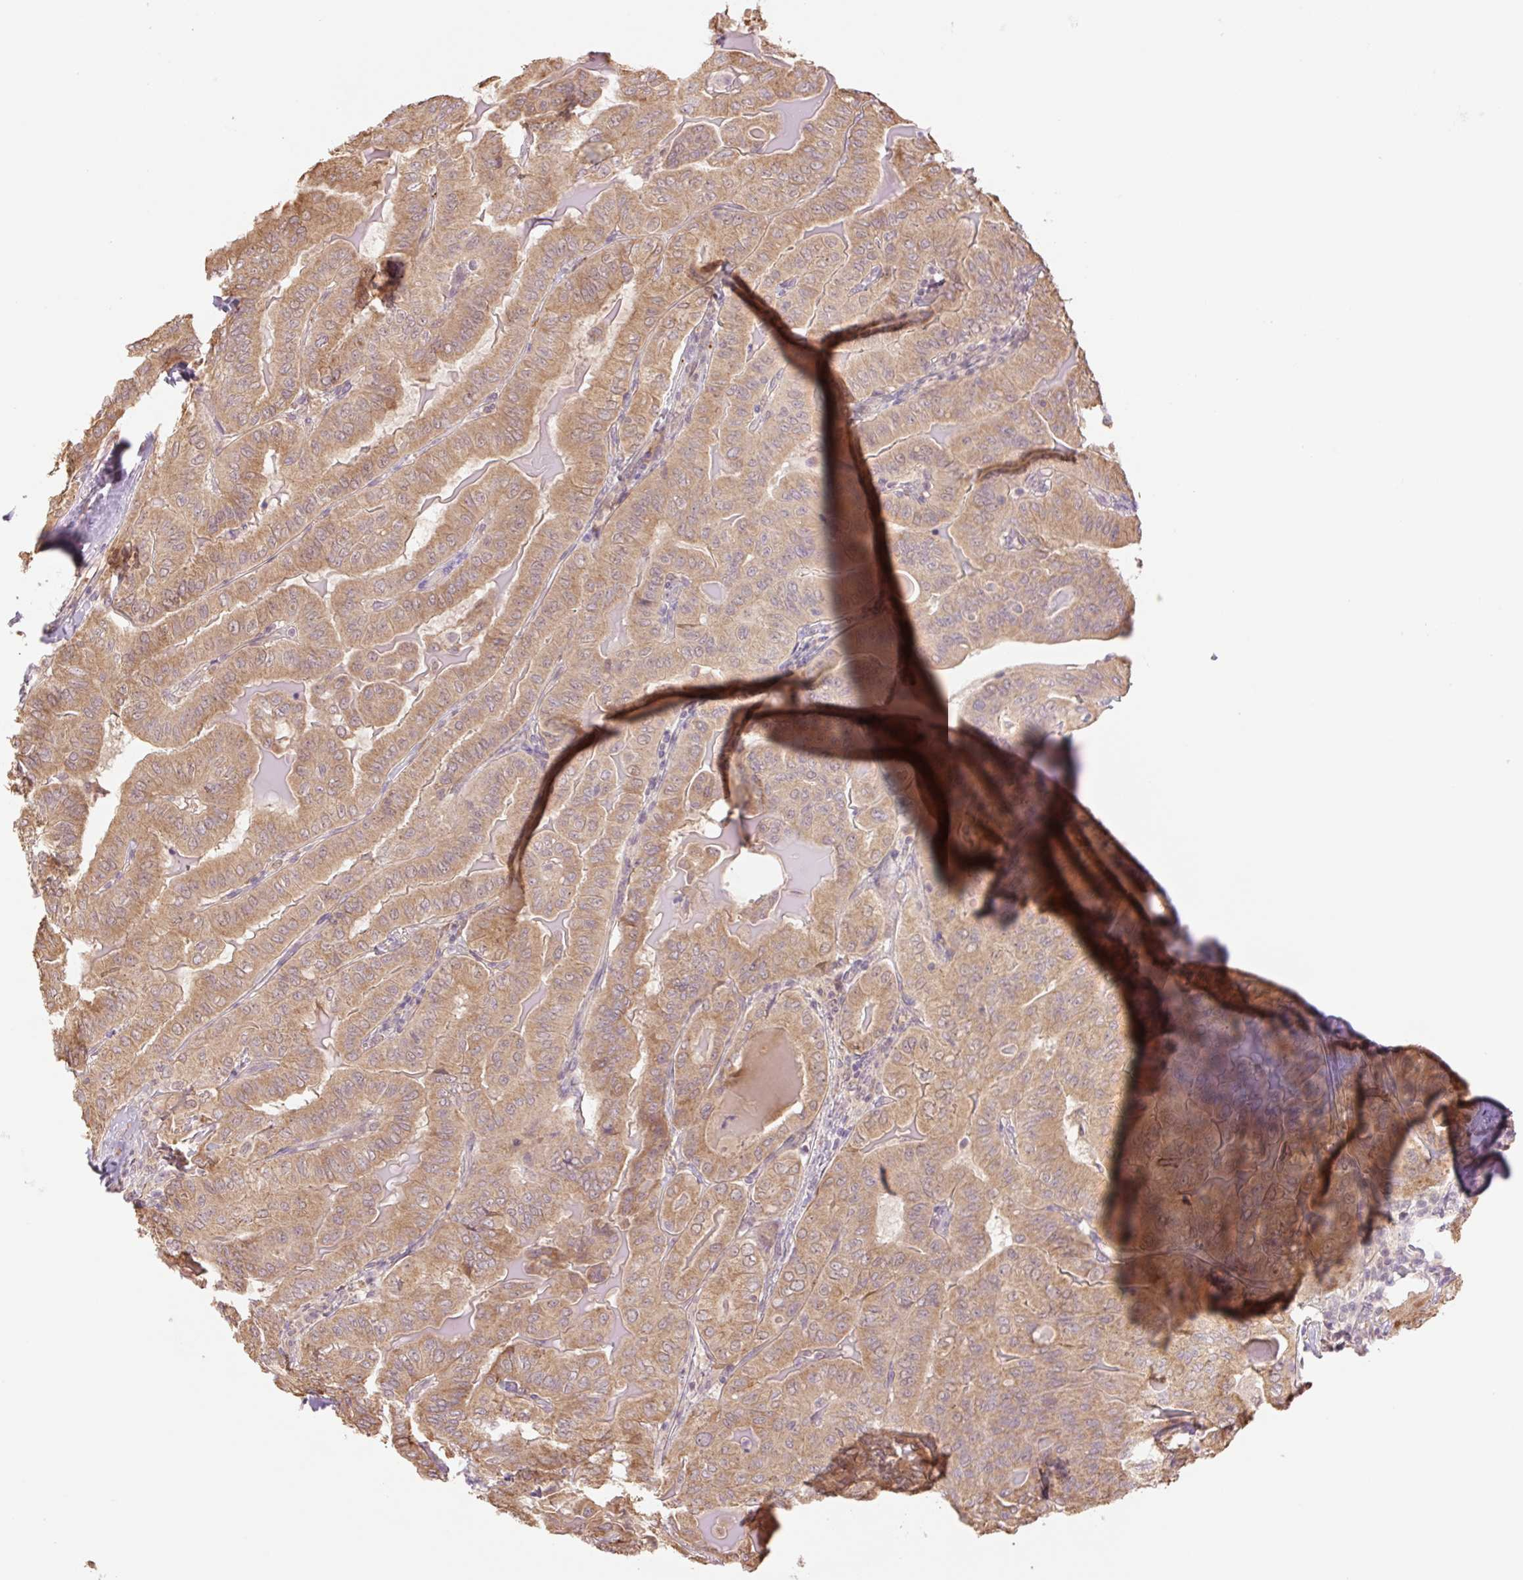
{"staining": {"intensity": "moderate", "quantity": ">75%", "location": "cytoplasmic/membranous"}, "tissue": "thyroid cancer", "cell_type": "Tumor cells", "image_type": "cancer", "snomed": [{"axis": "morphology", "description": "Papillary adenocarcinoma, NOS"}, {"axis": "topography", "description": "Thyroid gland"}], "caption": "Tumor cells demonstrate medium levels of moderate cytoplasmic/membranous staining in about >75% of cells in human papillary adenocarcinoma (thyroid).", "gene": "YJU2B", "patient": {"sex": "female", "age": 68}}